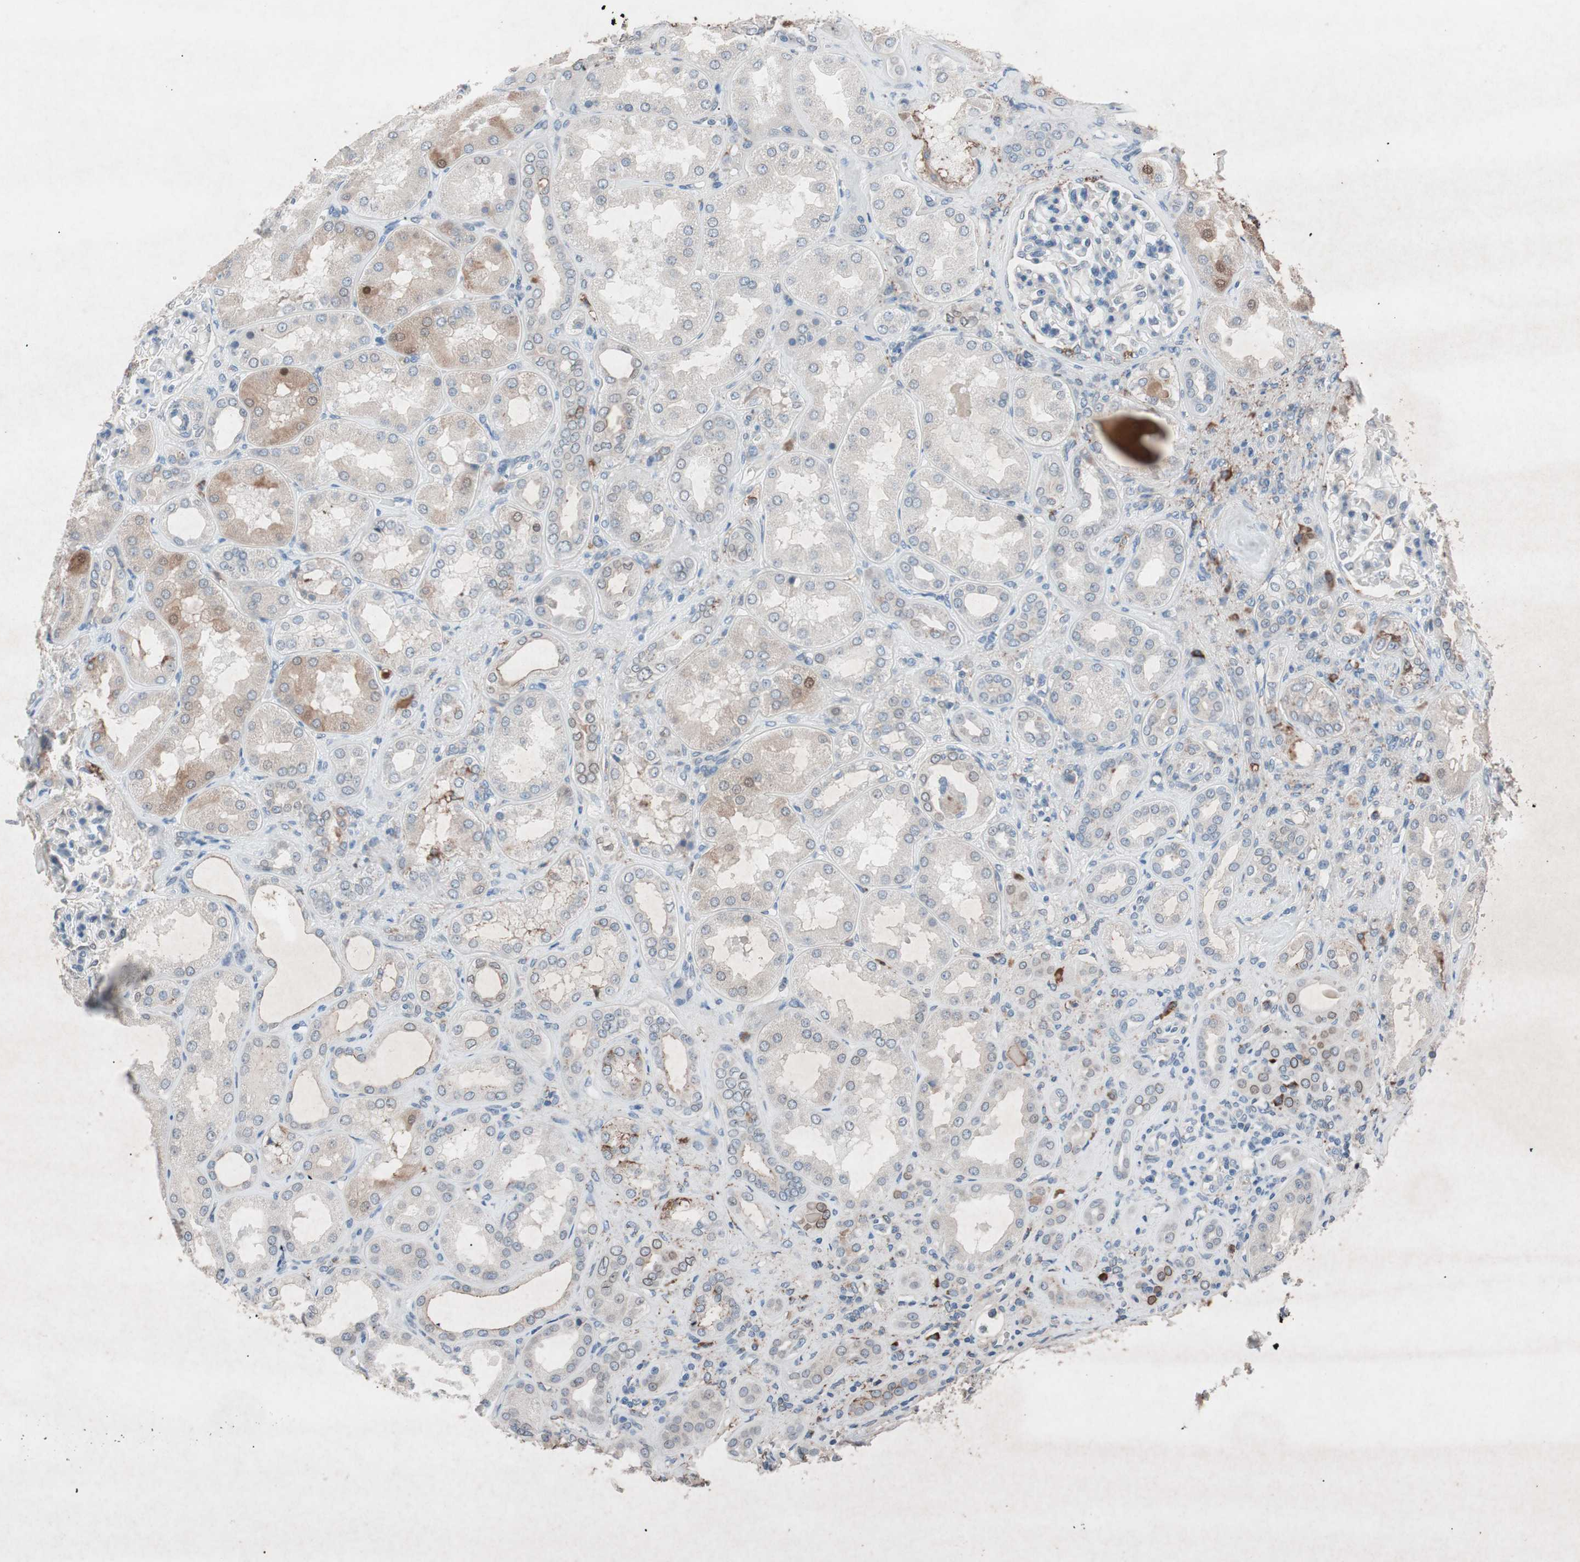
{"staining": {"intensity": "negative", "quantity": "none", "location": "none"}, "tissue": "kidney", "cell_type": "Cells in glomeruli", "image_type": "normal", "snomed": [{"axis": "morphology", "description": "Normal tissue, NOS"}, {"axis": "topography", "description": "Kidney"}], "caption": "DAB (3,3'-diaminobenzidine) immunohistochemical staining of normal kidney demonstrates no significant expression in cells in glomeruli.", "gene": "GRB7", "patient": {"sex": "female", "age": 56}}